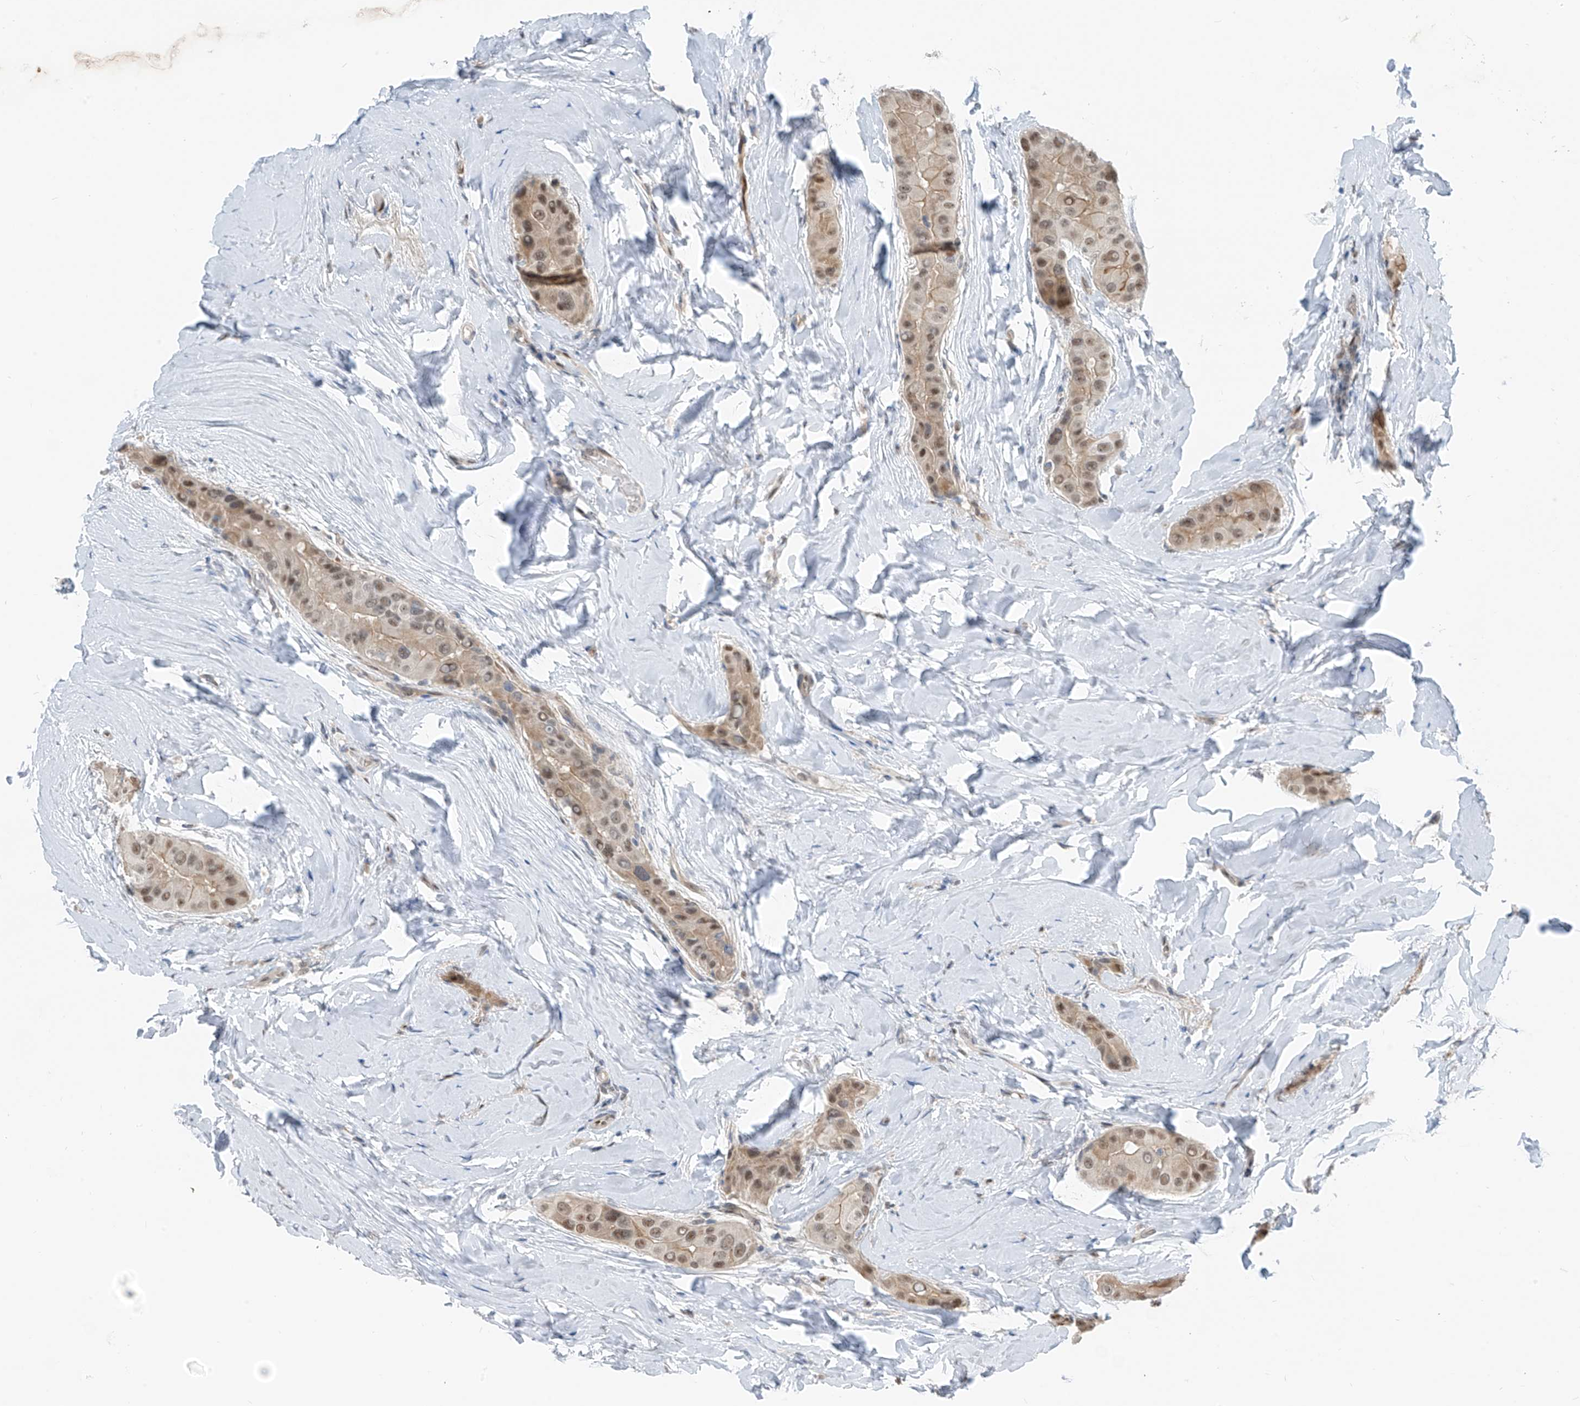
{"staining": {"intensity": "moderate", "quantity": ">75%", "location": "nuclear"}, "tissue": "thyroid cancer", "cell_type": "Tumor cells", "image_type": "cancer", "snomed": [{"axis": "morphology", "description": "Papillary adenocarcinoma, NOS"}, {"axis": "topography", "description": "Thyroid gland"}], "caption": "Immunohistochemistry (IHC) (DAB) staining of thyroid papillary adenocarcinoma displays moderate nuclear protein positivity in approximately >75% of tumor cells. (DAB (3,3'-diaminobenzidine) = brown stain, brightfield microscopy at high magnification).", "gene": "RBP7", "patient": {"sex": "male", "age": 33}}